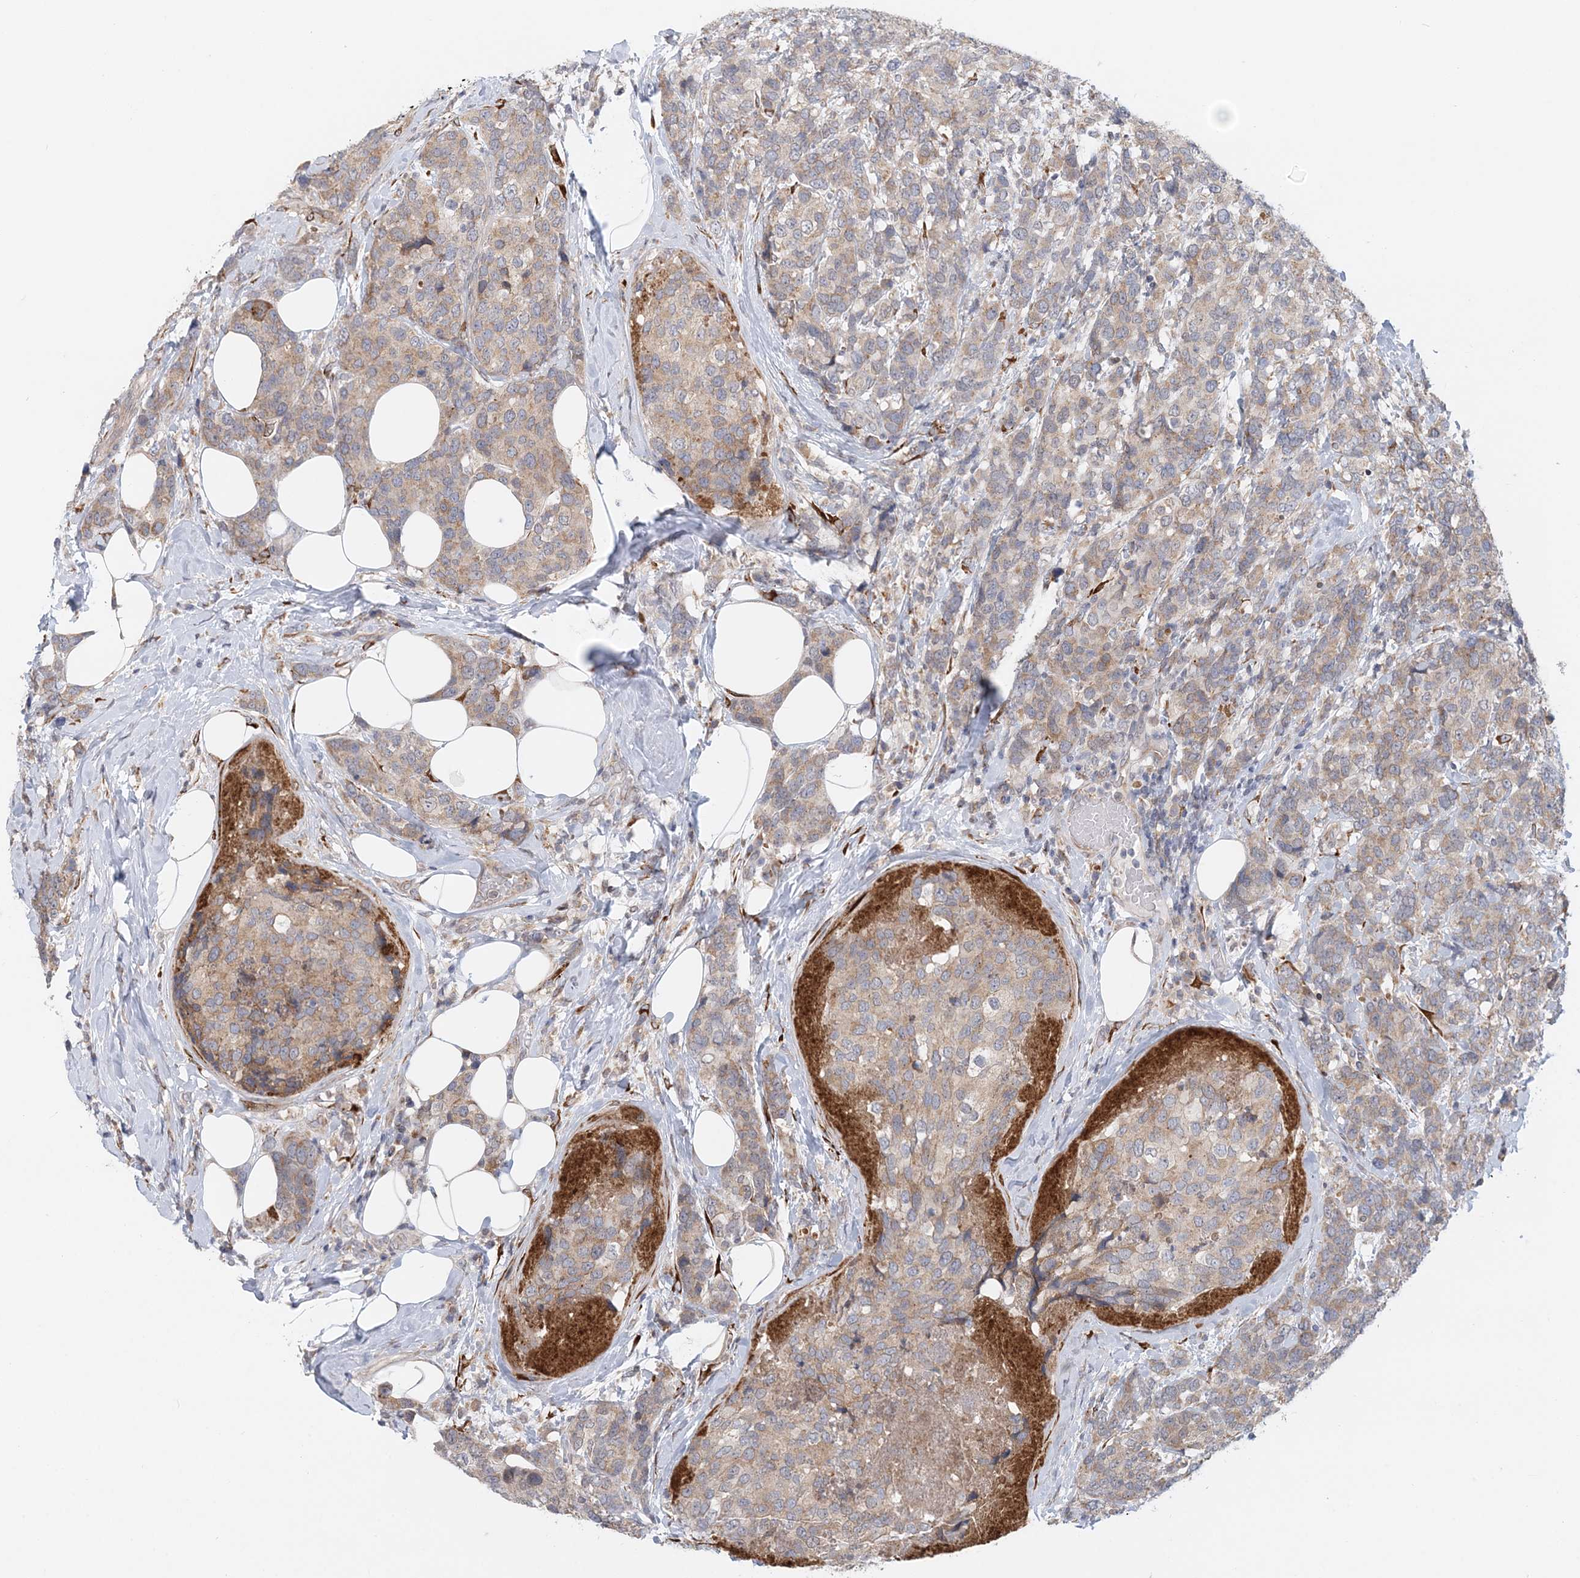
{"staining": {"intensity": "weak", "quantity": ">75%", "location": "cytoplasmic/membranous"}, "tissue": "breast cancer", "cell_type": "Tumor cells", "image_type": "cancer", "snomed": [{"axis": "morphology", "description": "Lobular carcinoma"}, {"axis": "topography", "description": "Breast"}], "caption": "Immunohistochemical staining of breast cancer (lobular carcinoma) displays low levels of weak cytoplasmic/membranous positivity in about >75% of tumor cells.", "gene": "PCYOX1L", "patient": {"sex": "female", "age": 59}}